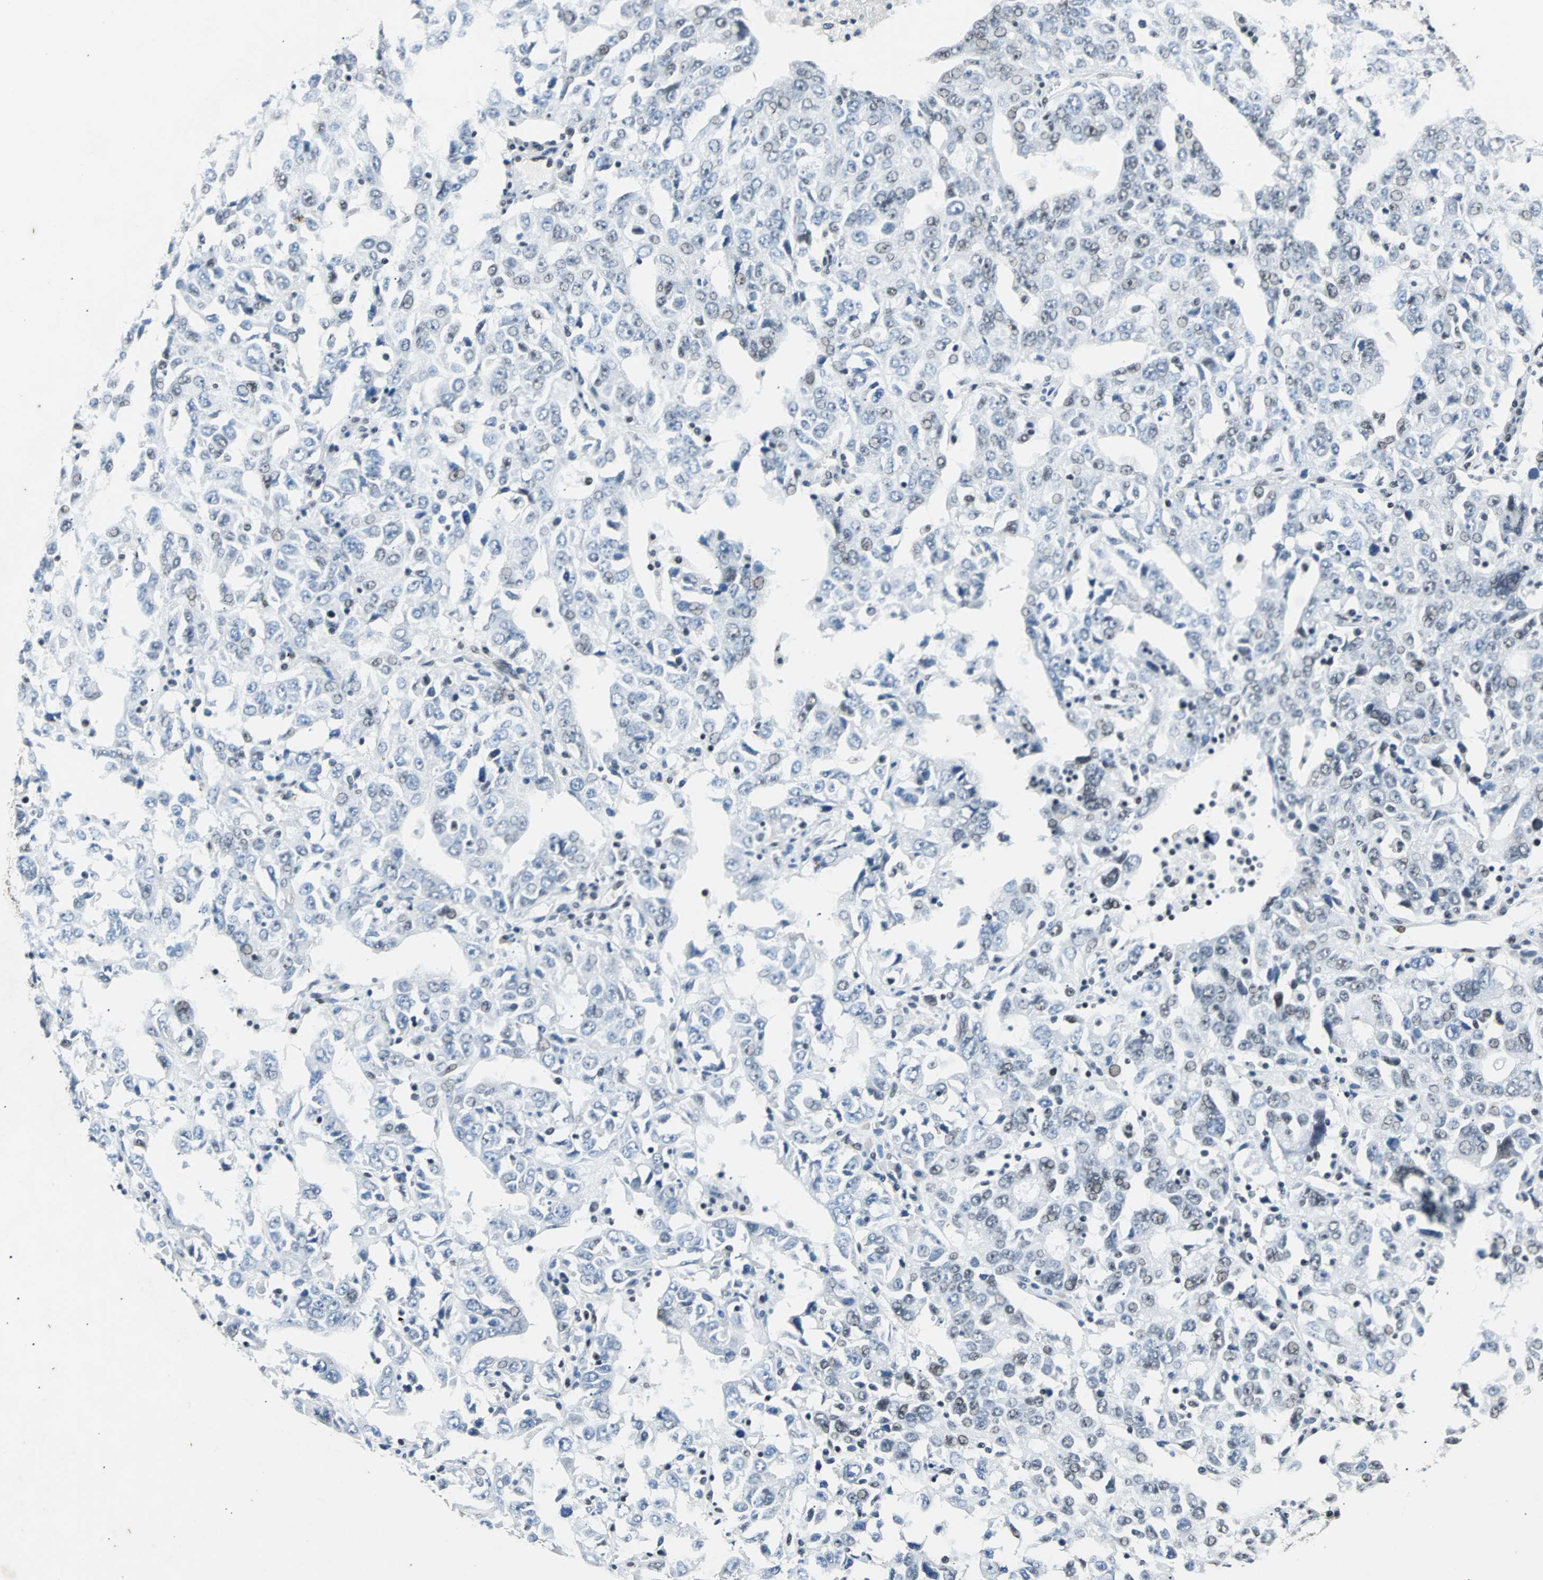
{"staining": {"intensity": "weak", "quantity": "25%-75%", "location": "nuclear"}, "tissue": "ovarian cancer", "cell_type": "Tumor cells", "image_type": "cancer", "snomed": [{"axis": "morphology", "description": "Carcinoma, endometroid"}, {"axis": "topography", "description": "Ovary"}], "caption": "Immunohistochemical staining of human ovarian endometroid carcinoma displays low levels of weak nuclear staining in approximately 25%-75% of tumor cells.", "gene": "GATAD2A", "patient": {"sex": "female", "age": 62}}